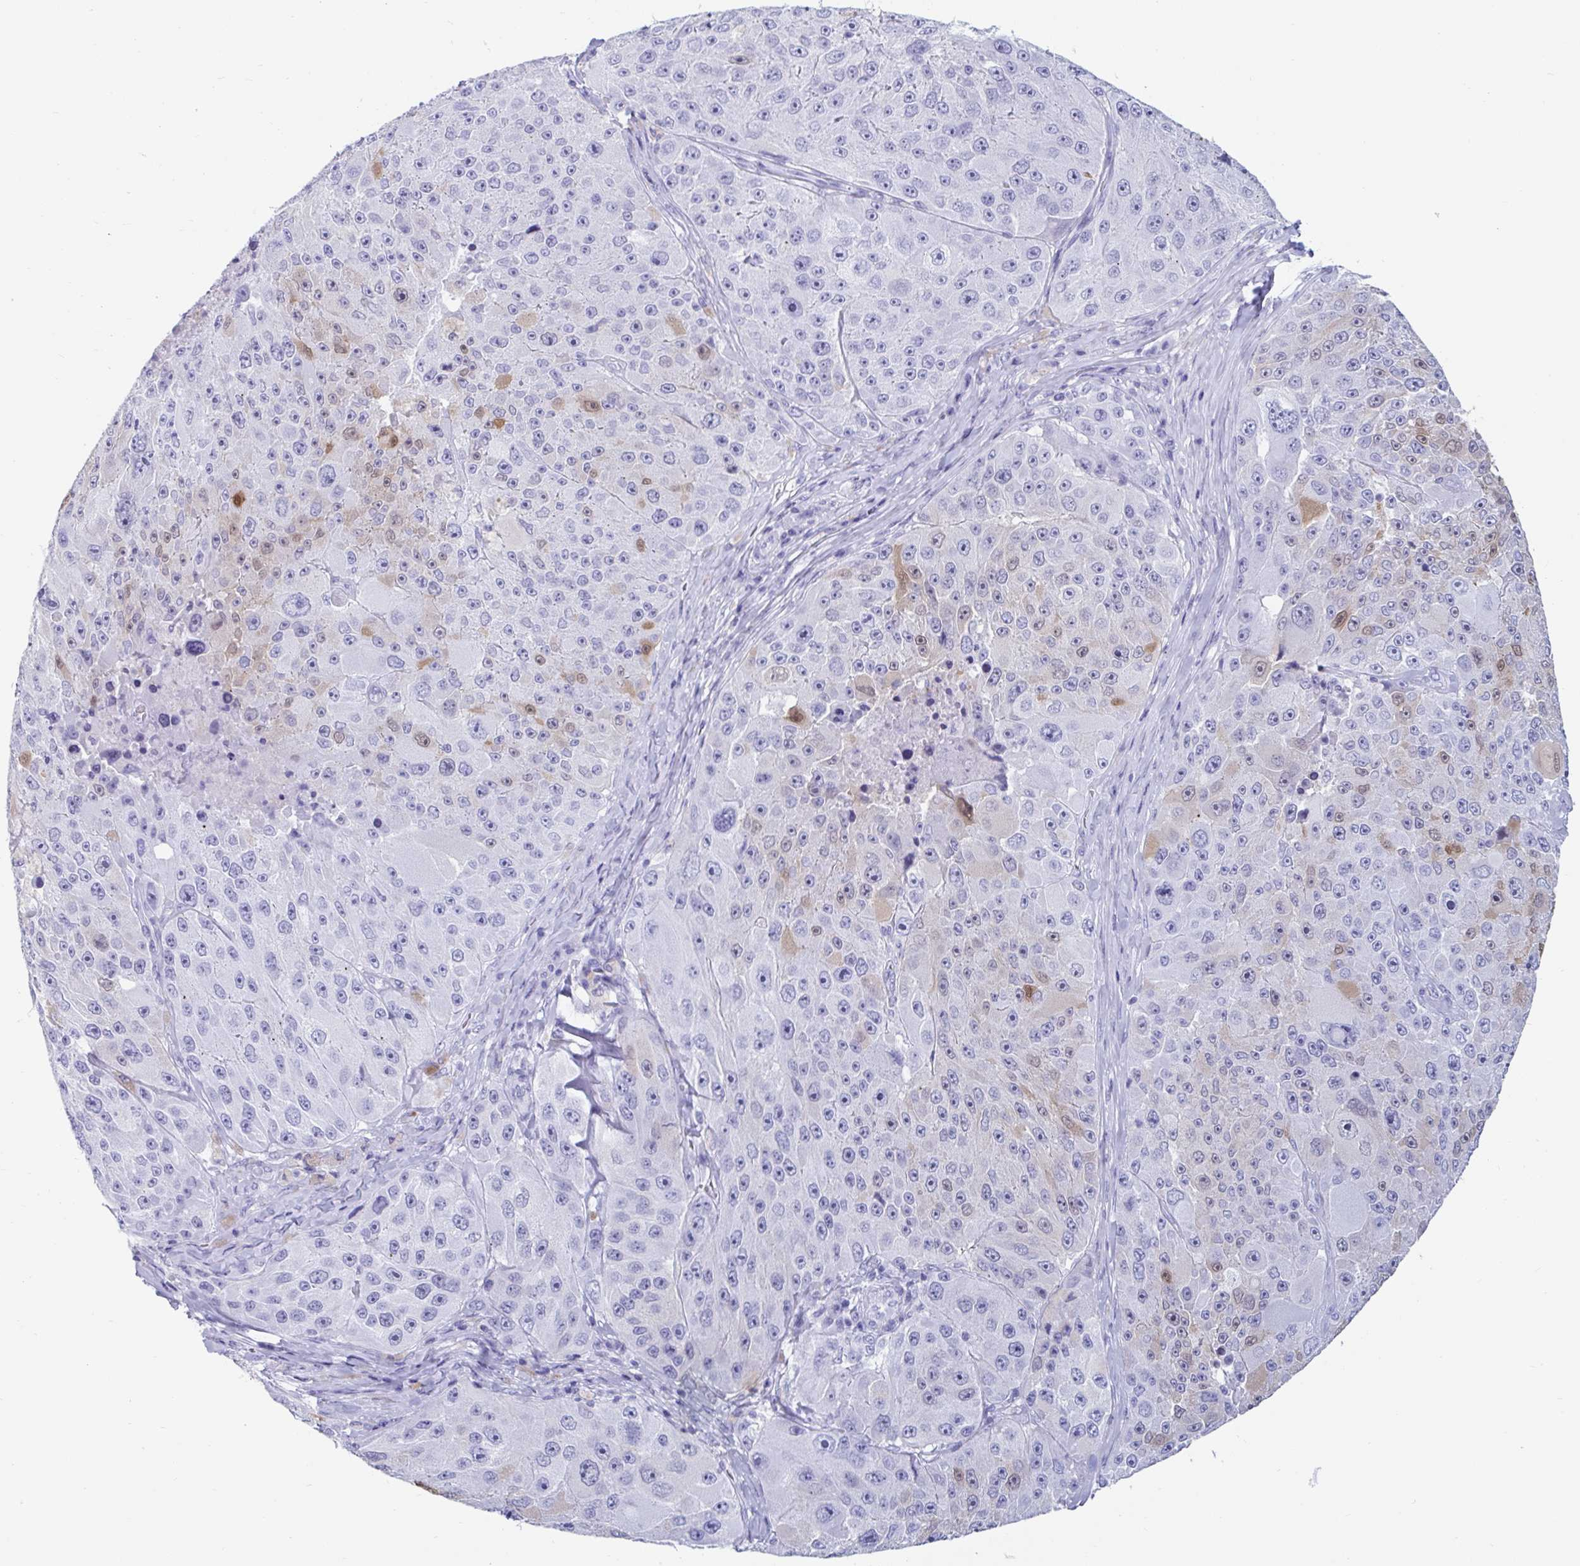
{"staining": {"intensity": "moderate", "quantity": "<25%", "location": "cytoplasmic/membranous,nuclear"}, "tissue": "melanoma", "cell_type": "Tumor cells", "image_type": "cancer", "snomed": [{"axis": "morphology", "description": "Malignant melanoma, Metastatic site"}, {"axis": "topography", "description": "Lymph node"}], "caption": "High-magnification brightfield microscopy of malignant melanoma (metastatic site) stained with DAB (brown) and counterstained with hematoxylin (blue). tumor cells exhibit moderate cytoplasmic/membranous and nuclear positivity is identified in about<25% of cells. The protein is stained brown, and the nuclei are stained in blue (DAB IHC with brightfield microscopy, high magnification).", "gene": "GKN2", "patient": {"sex": "male", "age": 62}}